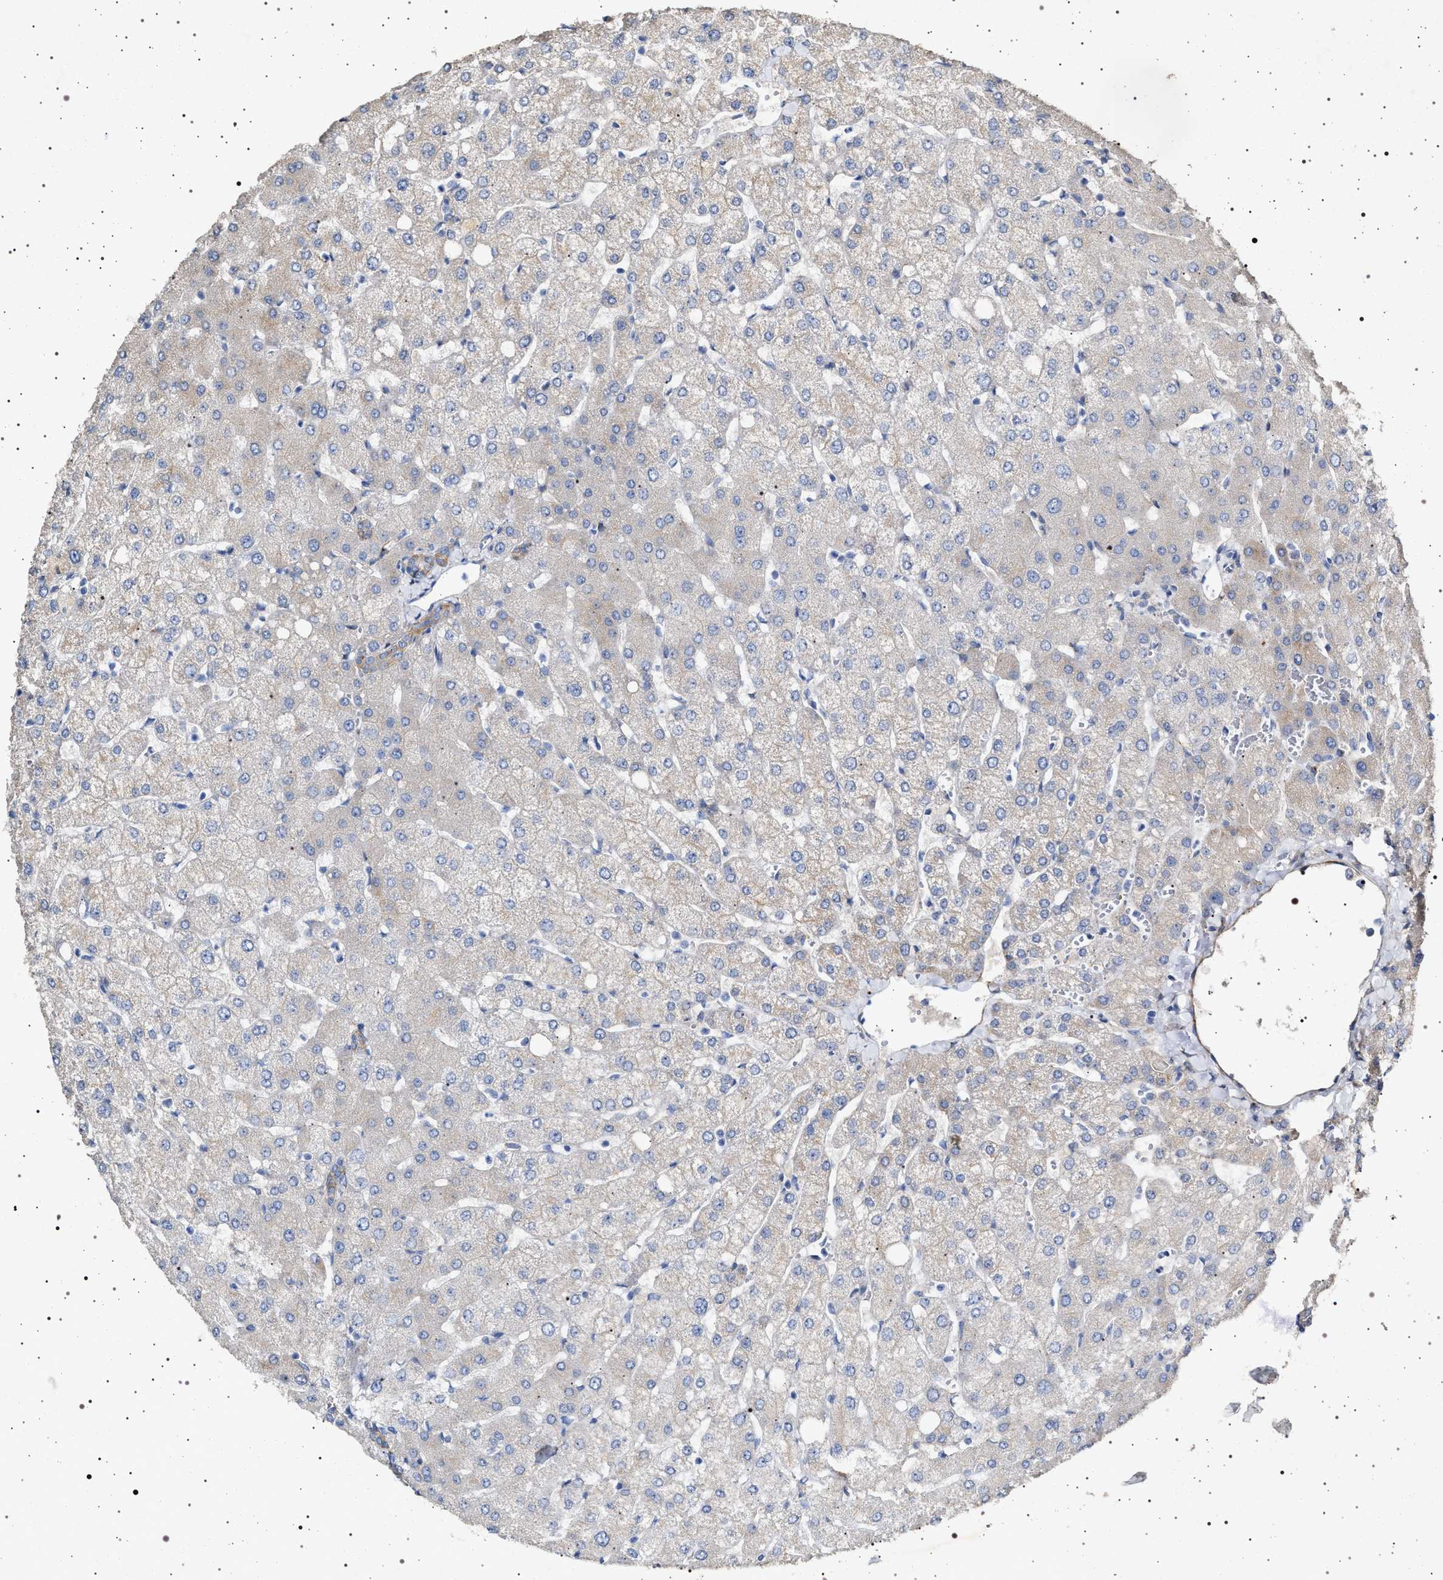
{"staining": {"intensity": "weak", "quantity": ">75%", "location": "cytoplasmic/membranous"}, "tissue": "liver", "cell_type": "Cholangiocytes", "image_type": "normal", "snomed": [{"axis": "morphology", "description": "Normal tissue, NOS"}, {"axis": "topography", "description": "Liver"}], "caption": "IHC photomicrograph of unremarkable liver stained for a protein (brown), which displays low levels of weak cytoplasmic/membranous staining in about >75% of cholangiocytes.", "gene": "NAALADL2", "patient": {"sex": "female", "age": 54}}